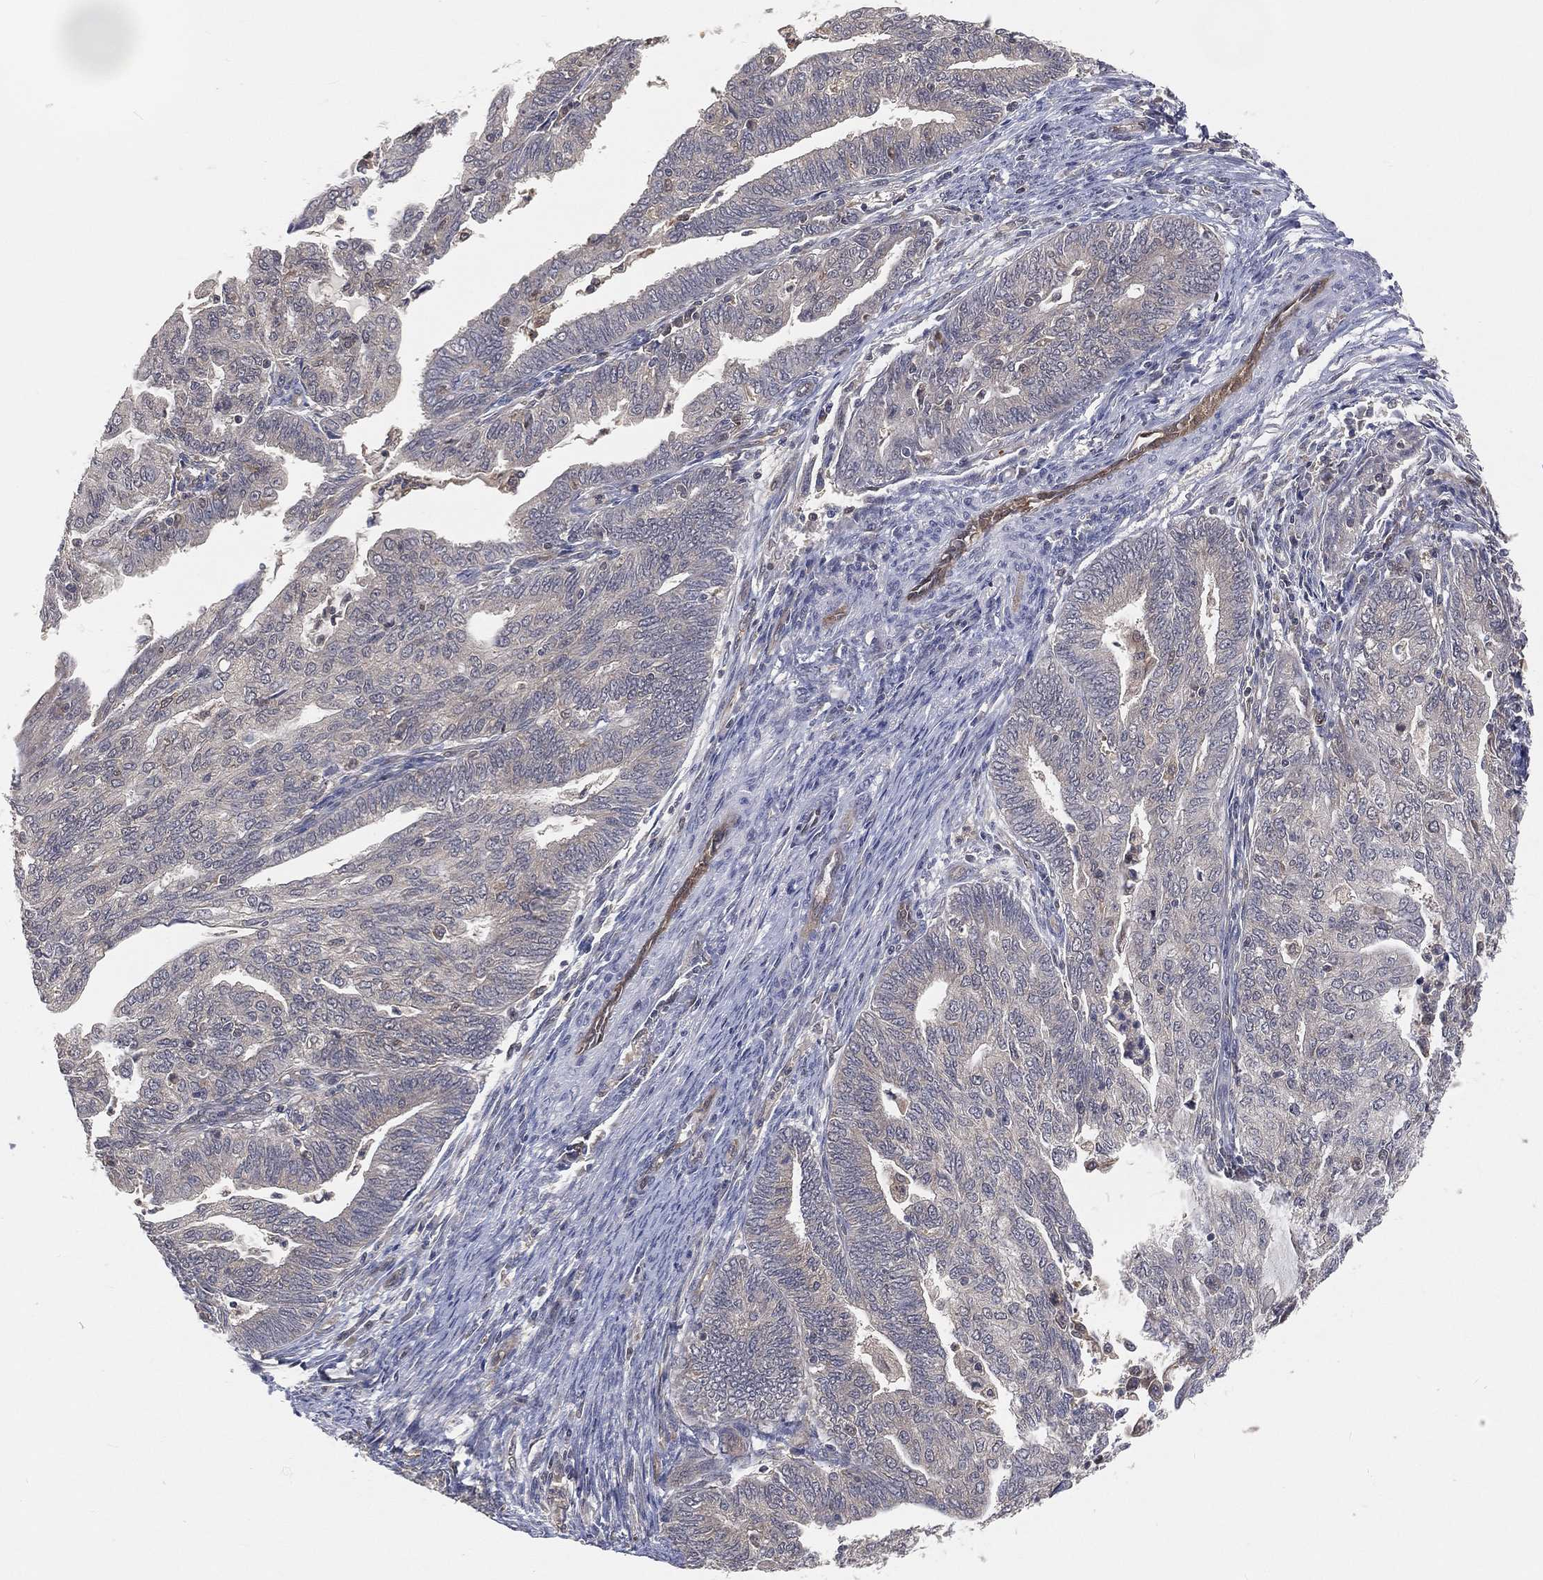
{"staining": {"intensity": "negative", "quantity": "none", "location": "none"}, "tissue": "endometrial cancer", "cell_type": "Tumor cells", "image_type": "cancer", "snomed": [{"axis": "morphology", "description": "Adenocarcinoma, NOS"}, {"axis": "topography", "description": "Endometrium"}], "caption": "This is a histopathology image of IHC staining of endometrial cancer (adenocarcinoma), which shows no expression in tumor cells. (DAB immunohistochemistry (IHC) with hematoxylin counter stain).", "gene": "MAPK1", "patient": {"sex": "female", "age": 82}}